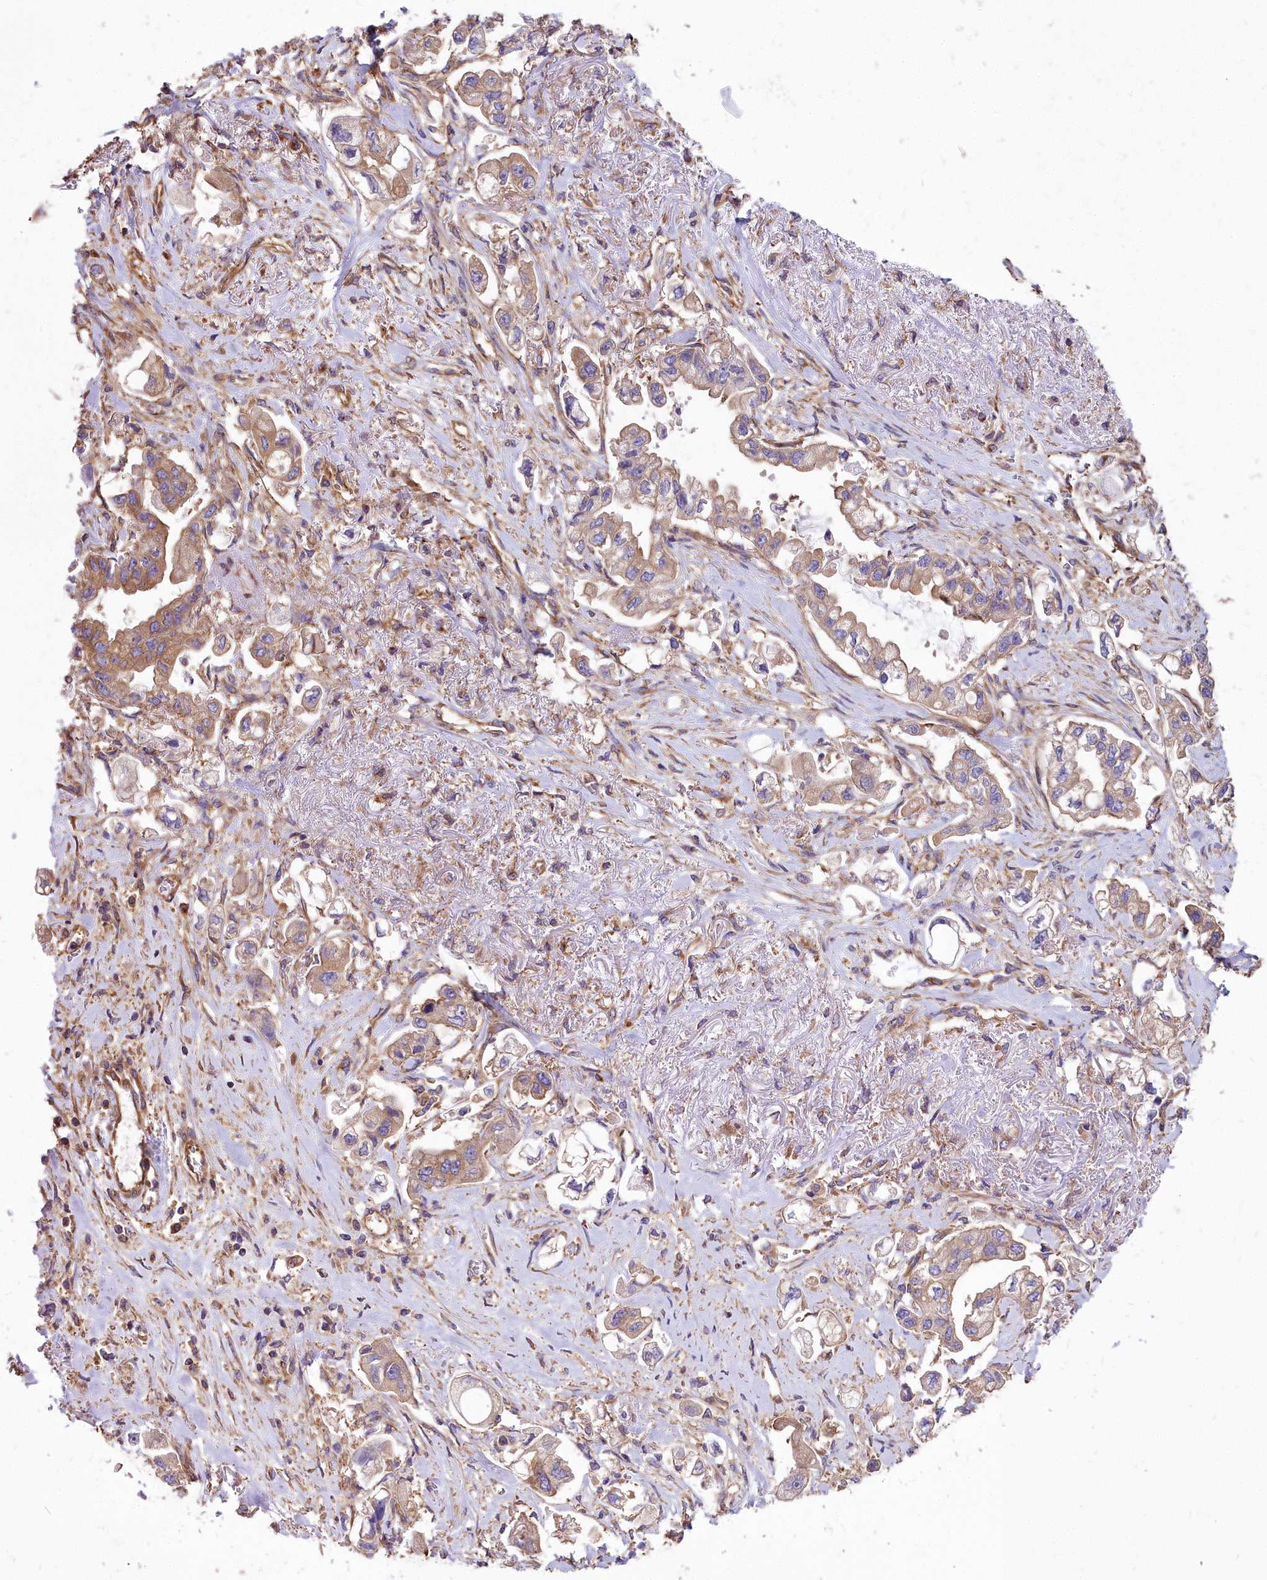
{"staining": {"intensity": "moderate", "quantity": ">75%", "location": "cytoplasmic/membranous"}, "tissue": "stomach cancer", "cell_type": "Tumor cells", "image_type": "cancer", "snomed": [{"axis": "morphology", "description": "Adenocarcinoma, NOS"}, {"axis": "topography", "description": "Stomach"}], "caption": "Immunohistochemistry (IHC) of stomach cancer displays medium levels of moderate cytoplasmic/membranous staining in about >75% of tumor cells.", "gene": "DCTN3", "patient": {"sex": "male", "age": 62}}